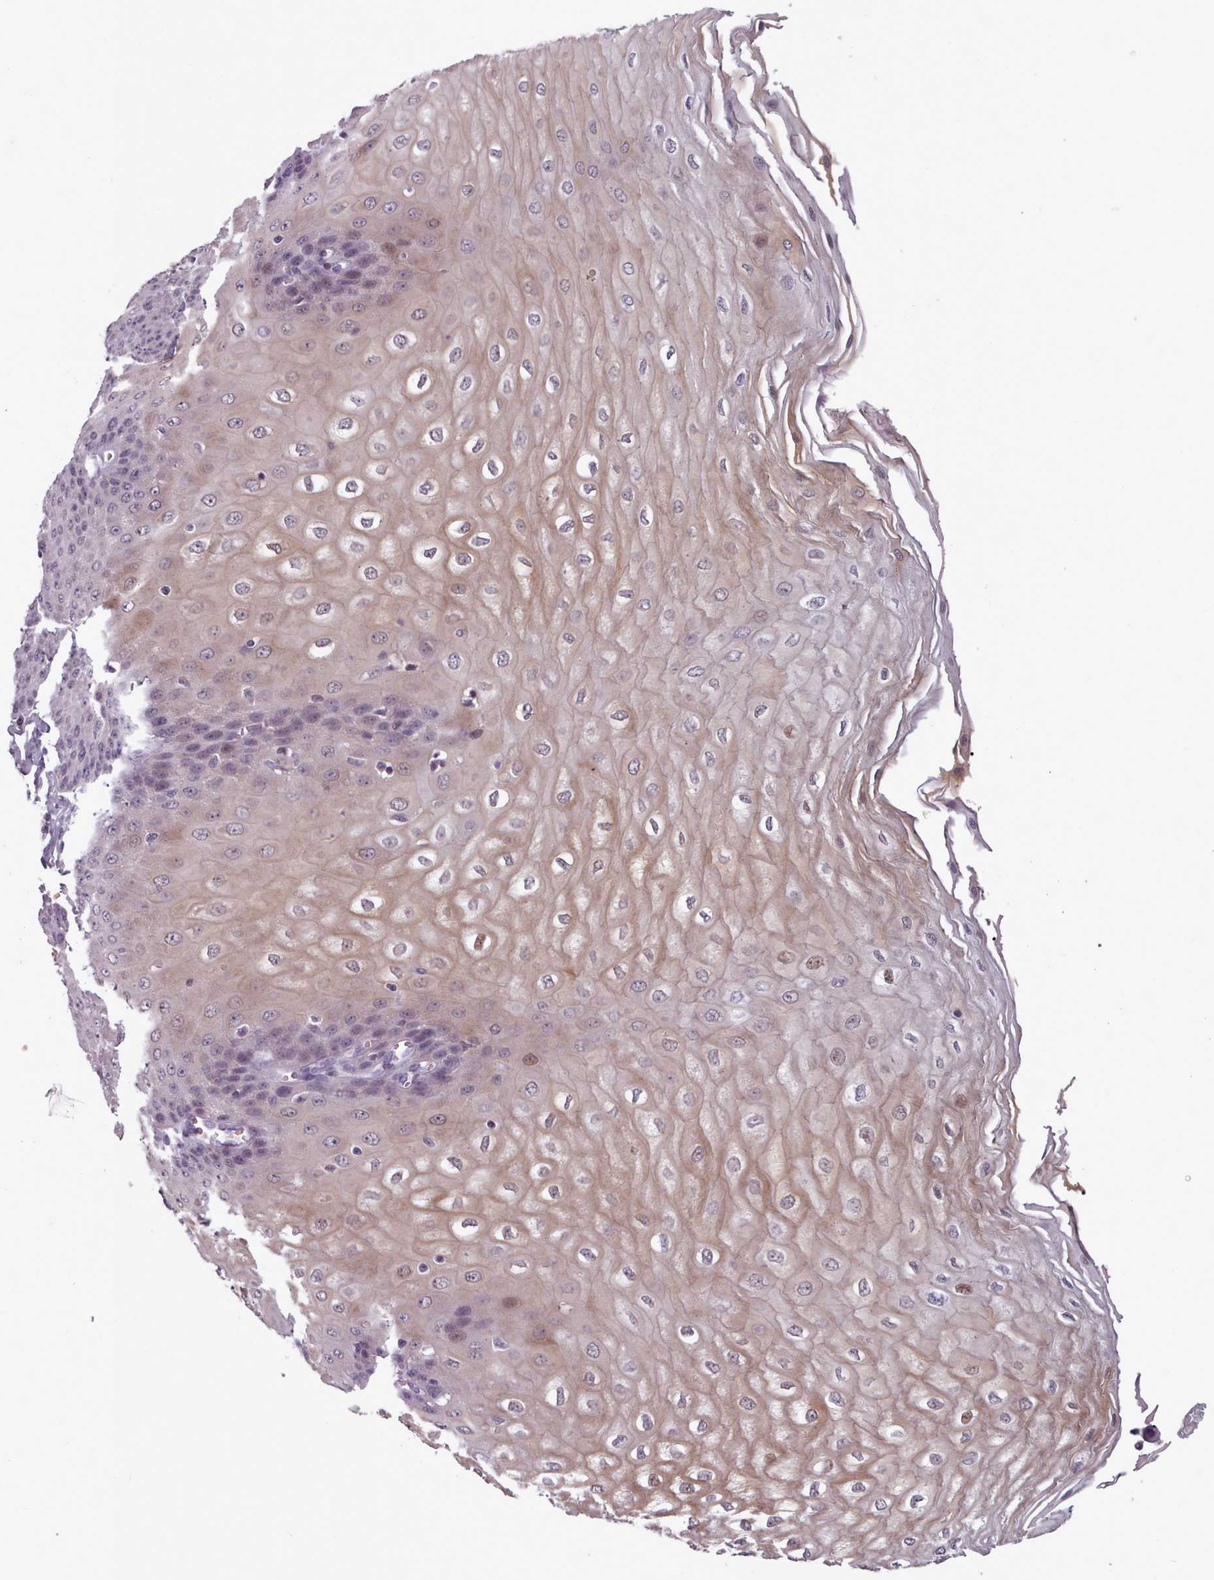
{"staining": {"intensity": "moderate", "quantity": "<25%", "location": "cytoplasmic/membranous,nuclear"}, "tissue": "esophagus", "cell_type": "Squamous epithelial cells", "image_type": "normal", "snomed": [{"axis": "morphology", "description": "Normal tissue, NOS"}, {"axis": "topography", "description": "Esophagus"}], "caption": "Immunohistochemical staining of unremarkable esophagus displays moderate cytoplasmic/membranous,nuclear protein positivity in about <25% of squamous epithelial cells.", "gene": "PBX4", "patient": {"sex": "male", "age": 60}}